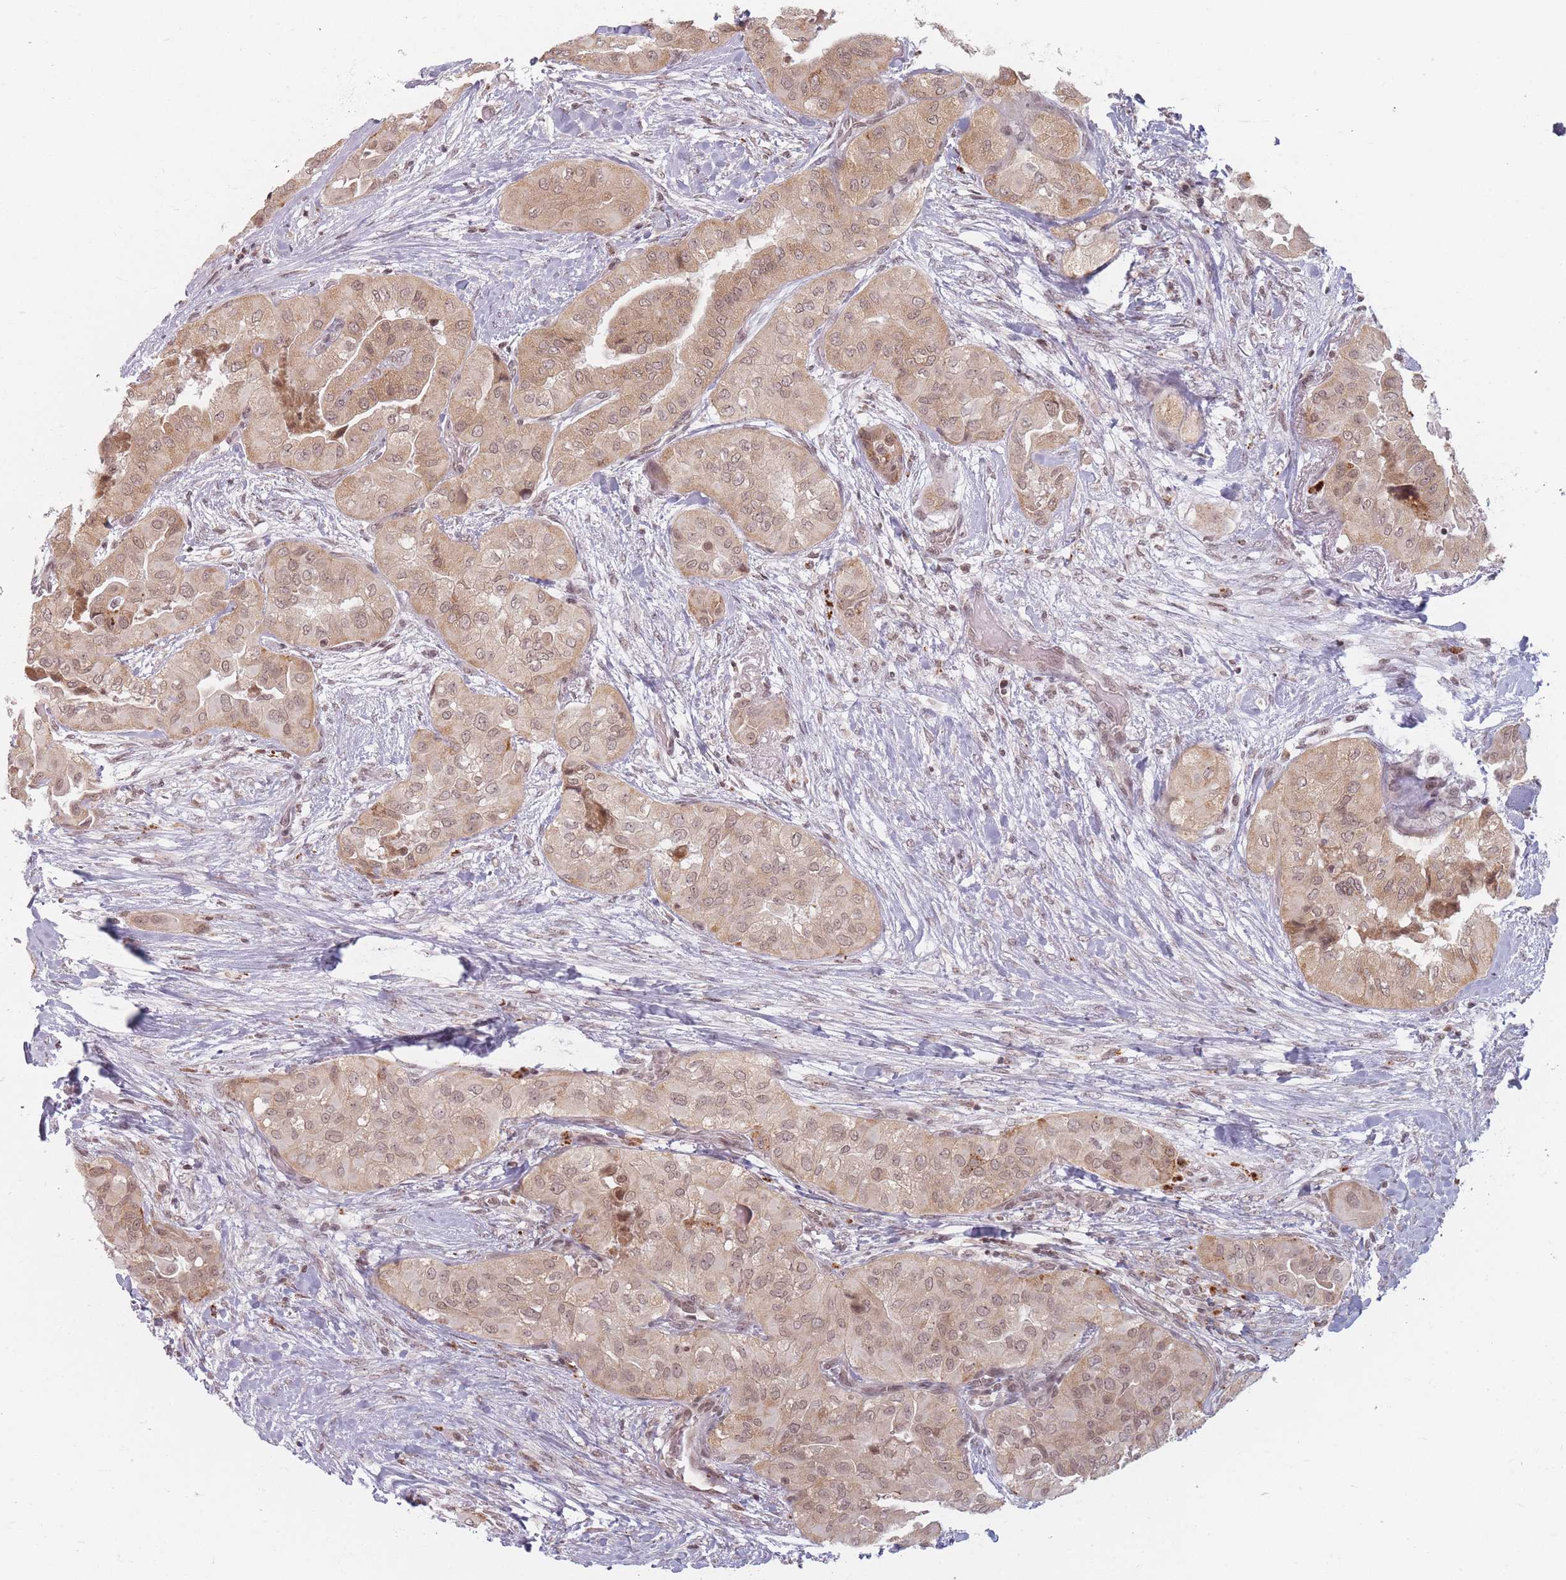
{"staining": {"intensity": "moderate", "quantity": ">75%", "location": "cytoplasmic/membranous,nuclear"}, "tissue": "head and neck cancer", "cell_type": "Tumor cells", "image_type": "cancer", "snomed": [{"axis": "morphology", "description": "Adenocarcinoma, NOS"}, {"axis": "topography", "description": "Head-Neck"}], "caption": "This micrograph demonstrates head and neck adenocarcinoma stained with immunohistochemistry to label a protein in brown. The cytoplasmic/membranous and nuclear of tumor cells show moderate positivity for the protein. Nuclei are counter-stained blue.", "gene": "SPATA45", "patient": {"sex": "male", "age": 66}}